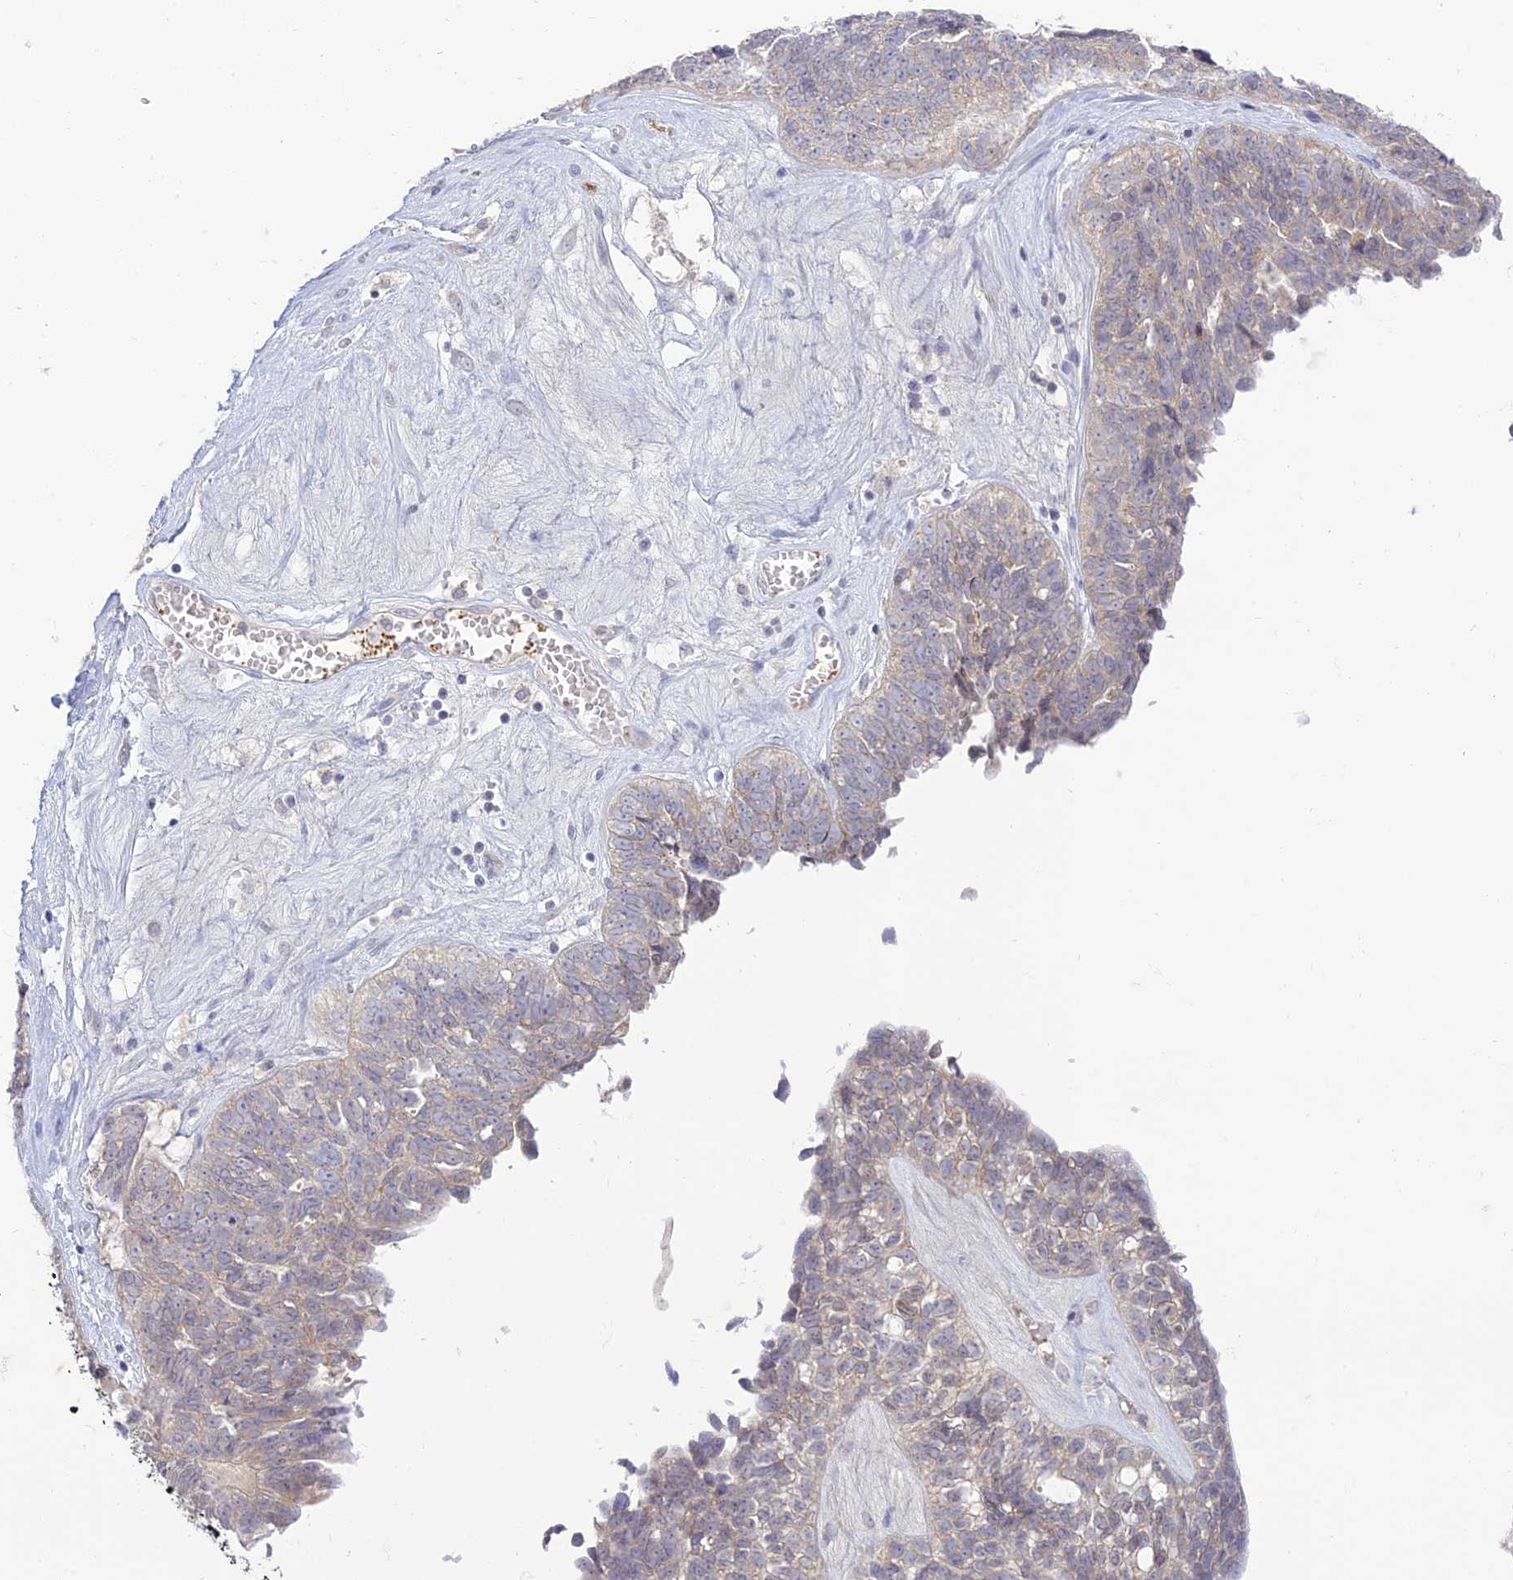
{"staining": {"intensity": "weak", "quantity": "25%-75%", "location": "cytoplasmic/membranous"}, "tissue": "ovarian cancer", "cell_type": "Tumor cells", "image_type": "cancer", "snomed": [{"axis": "morphology", "description": "Cystadenocarcinoma, serous, NOS"}, {"axis": "topography", "description": "Ovary"}], "caption": "A histopathology image showing weak cytoplasmic/membranous staining in approximately 25%-75% of tumor cells in ovarian cancer (serous cystadenocarcinoma), as visualized by brown immunohistochemical staining.", "gene": "TMEM40", "patient": {"sex": "female", "age": 79}}